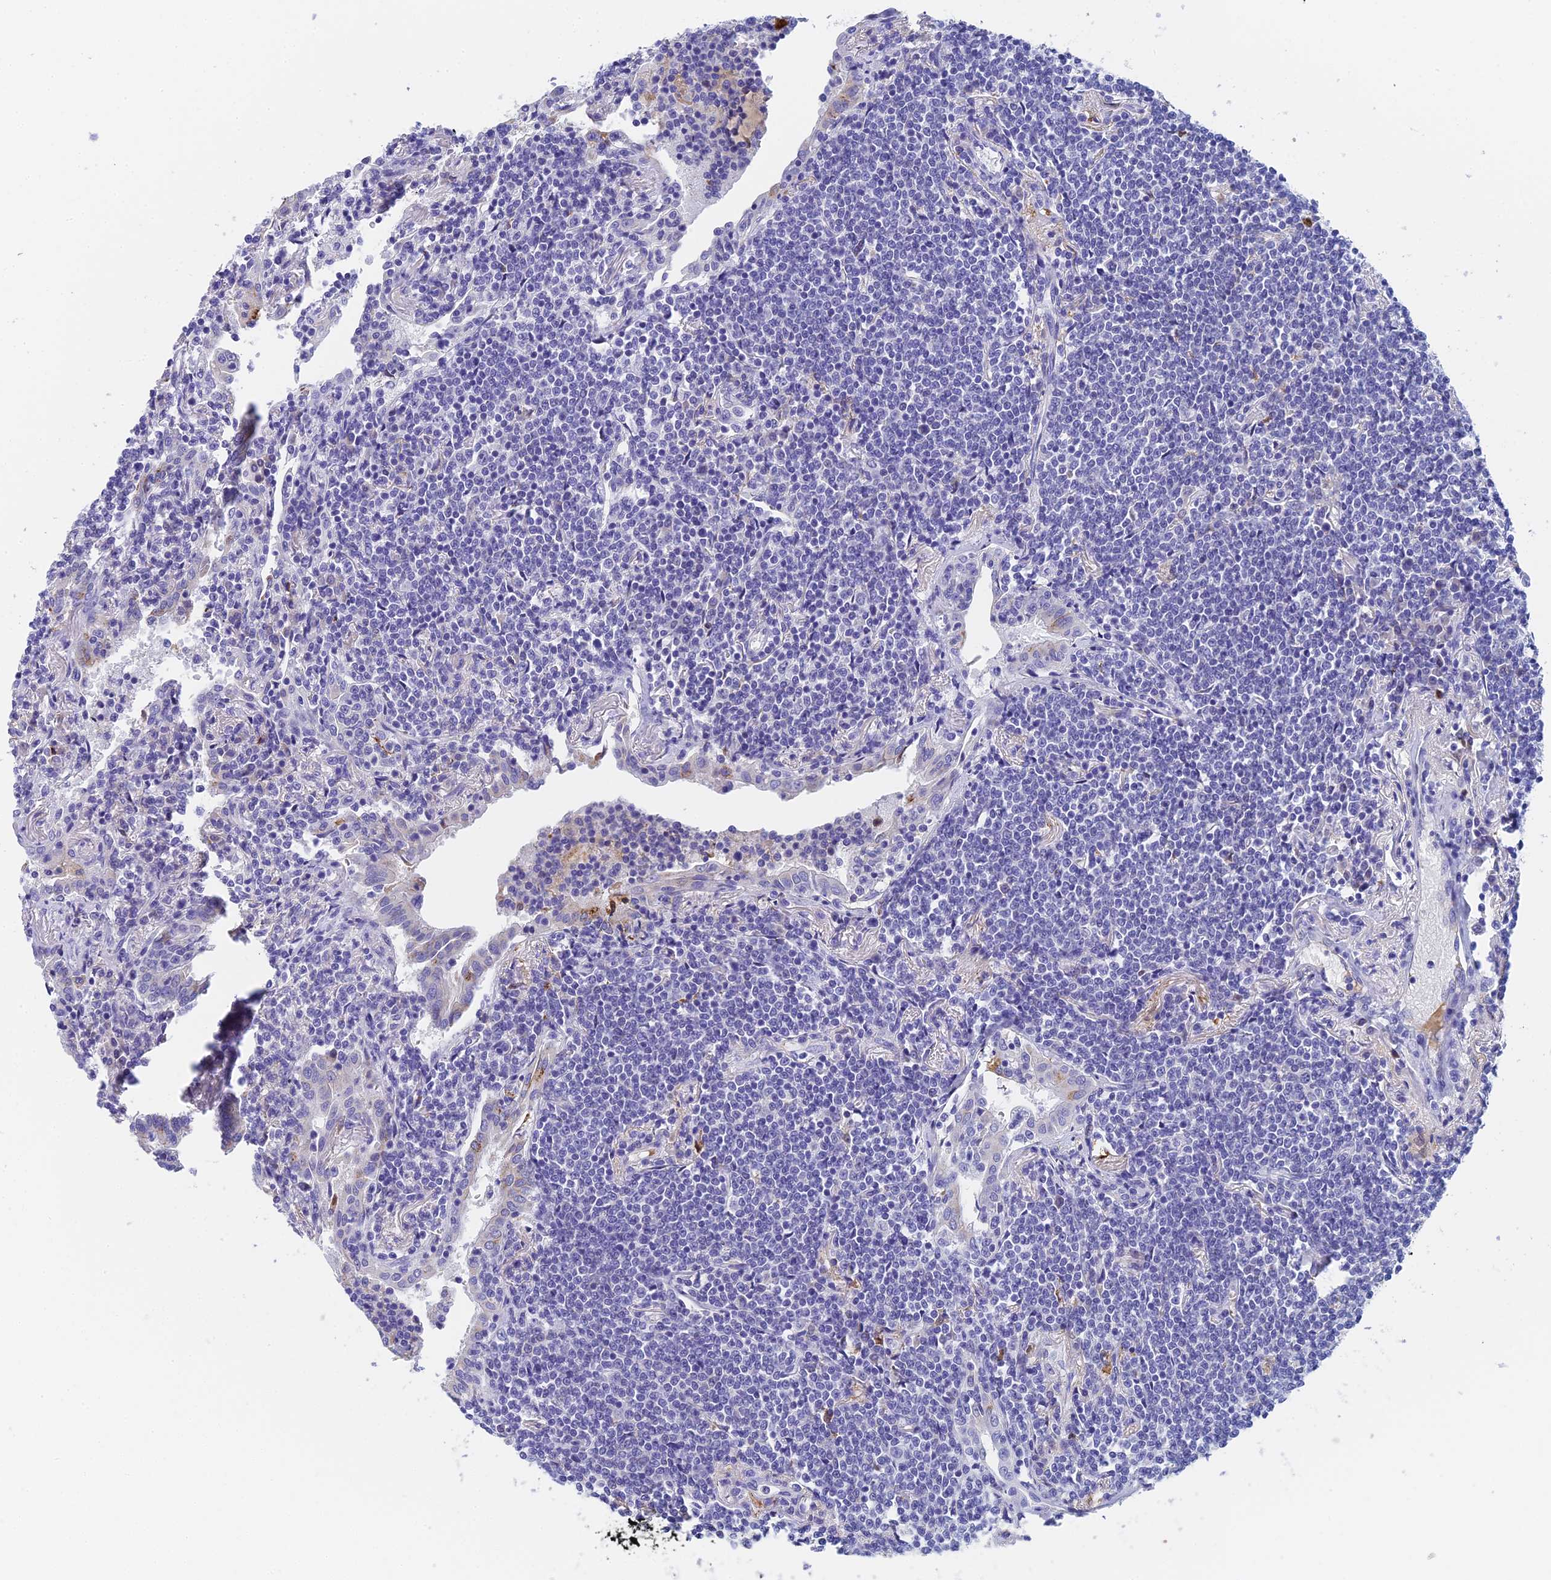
{"staining": {"intensity": "negative", "quantity": "none", "location": "none"}, "tissue": "lymphoma", "cell_type": "Tumor cells", "image_type": "cancer", "snomed": [{"axis": "morphology", "description": "Malignant lymphoma, non-Hodgkin's type, Low grade"}, {"axis": "topography", "description": "Lung"}], "caption": "The micrograph demonstrates no staining of tumor cells in lymphoma.", "gene": "ADAMTS13", "patient": {"sex": "female", "age": 71}}